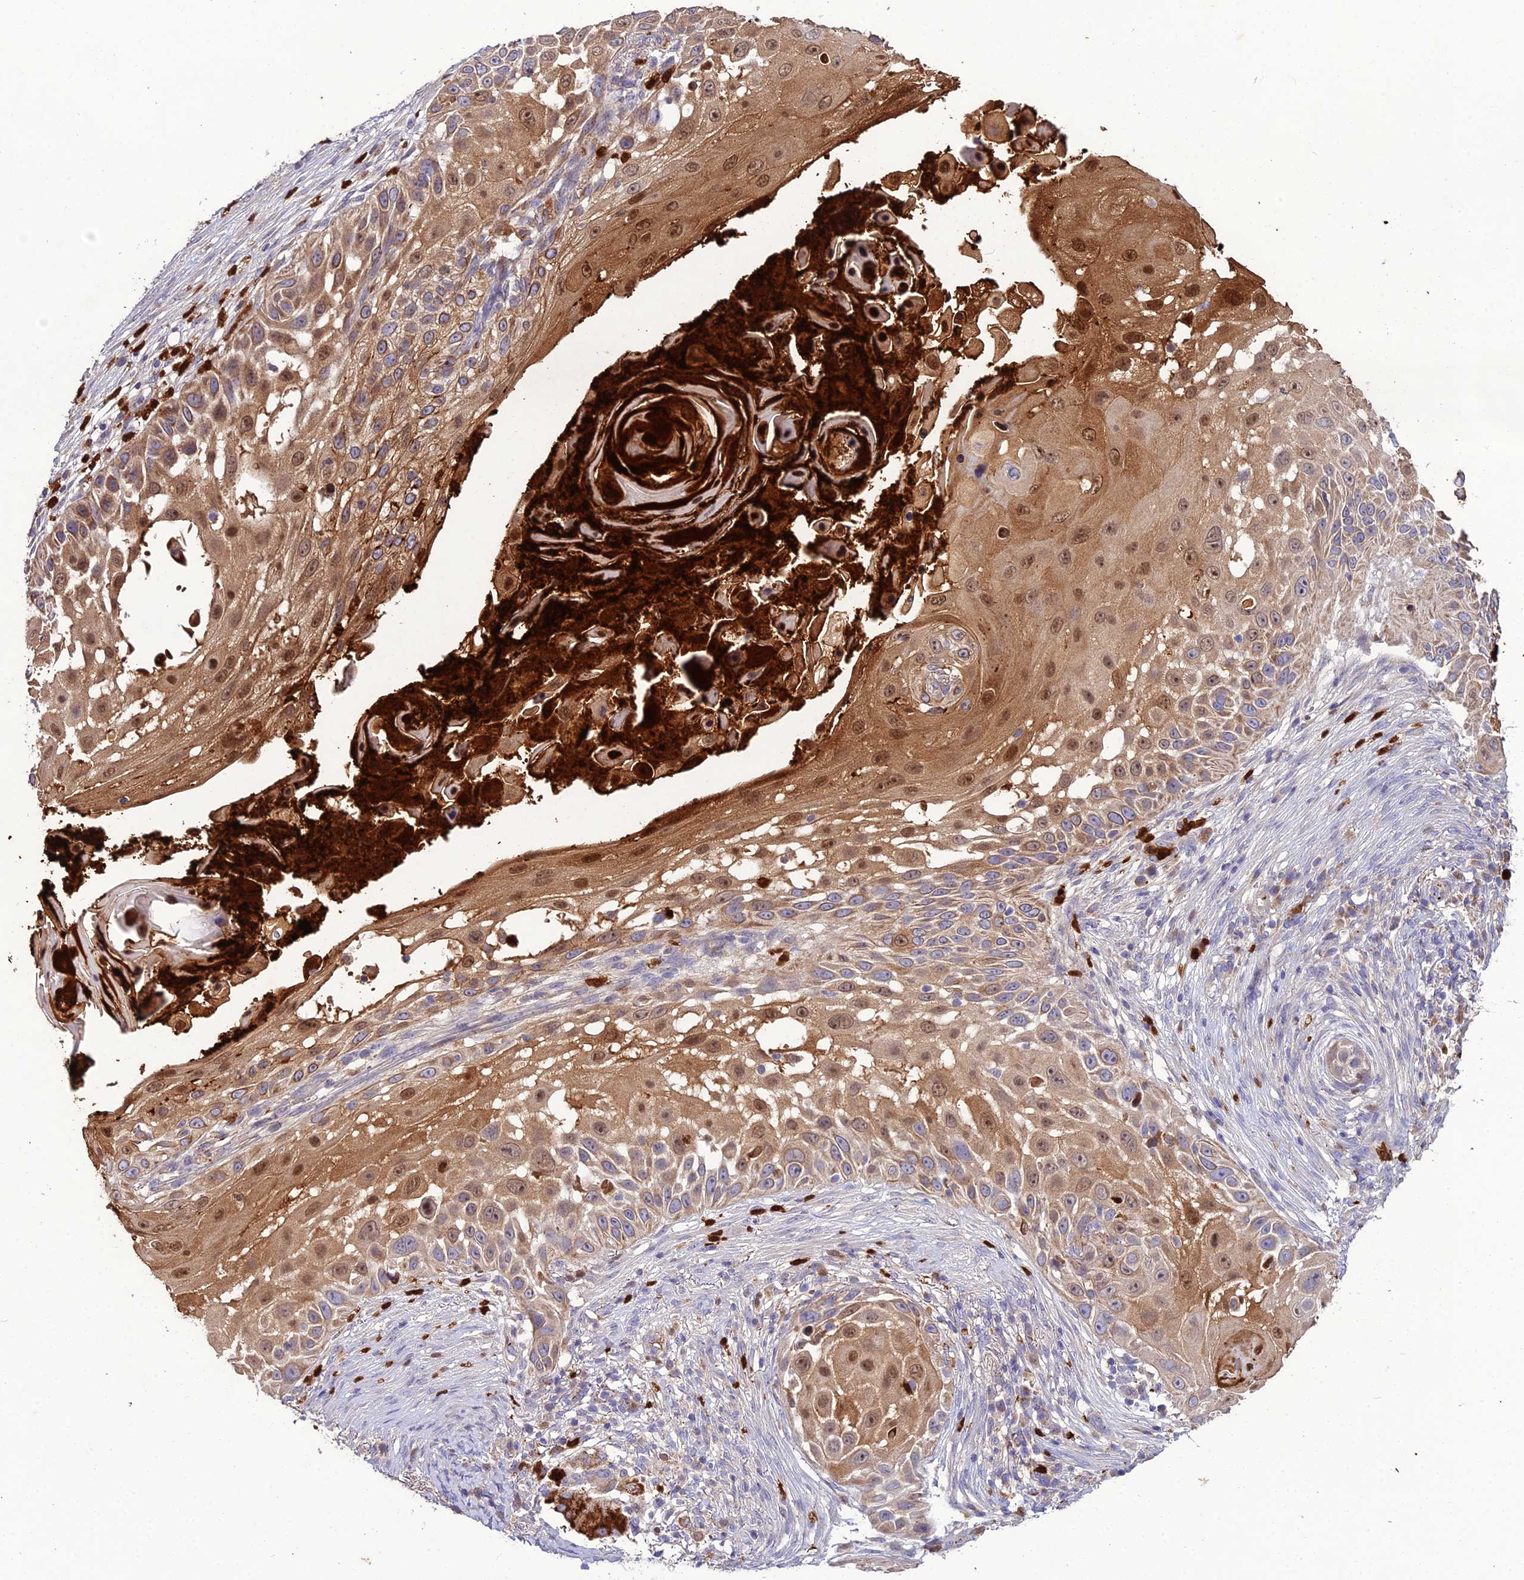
{"staining": {"intensity": "moderate", "quantity": "25%-75%", "location": "cytoplasmic/membranous,nuclear"}, "tissue": "skin cancer", "cell_type": "Tumor cells", "image_type": "cancer", "snomed": [{"axis": "morphology", "description": "Squamous cell carcinoma, NOS"}, {"axis": "topography", "description": "Skin"}], "caption": "Immunohistochemical staining of squamous cell carcinoma (skin) reveals moderate cytoplasmic/membranous and nuclear protein staining in about 25%-75% of tumor cells.", "gene": "EID2", "patient": {"sex": "female", "age": 44}}